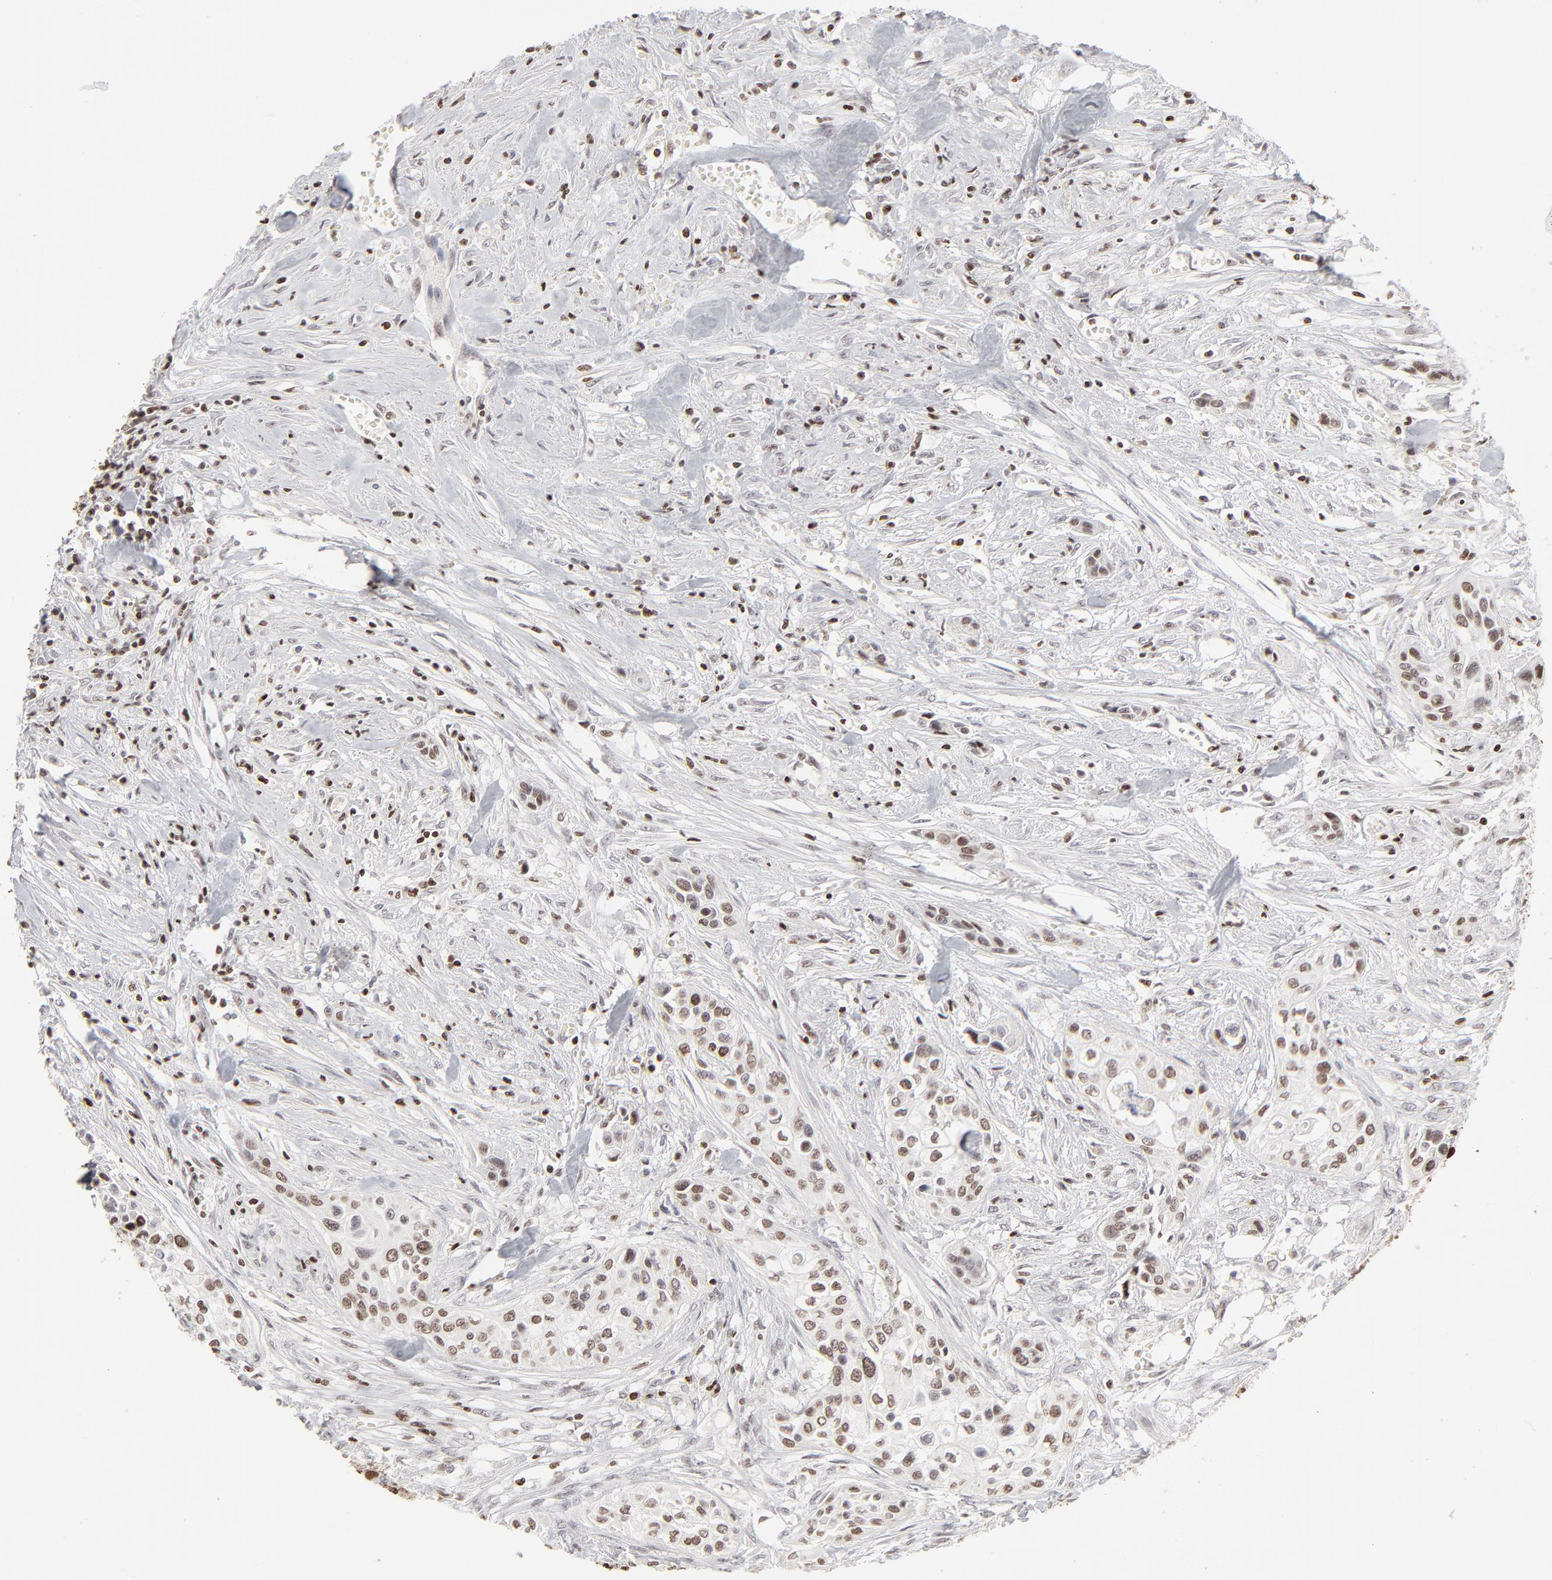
{"staining": {"intensity": "moderate", "quantity": ">75%", "location": "nuclear"}, "tissue": "urothelial cancer", "cell_type": "Tumor cells", "image_type": "cancer", "snomed": [{"axis": "morphology", "description": "Urothelial carcinoma, High grade"}, {"axis": "topography", "description": "Urinary bladder"}], "caption": "Human urothelial cancer stained for a protein (brown) shows moderate nuclear positive expression in about >75% of tumor cells.", "gene": "PARP1", "patient": {"sex": "male", "age": 74}}